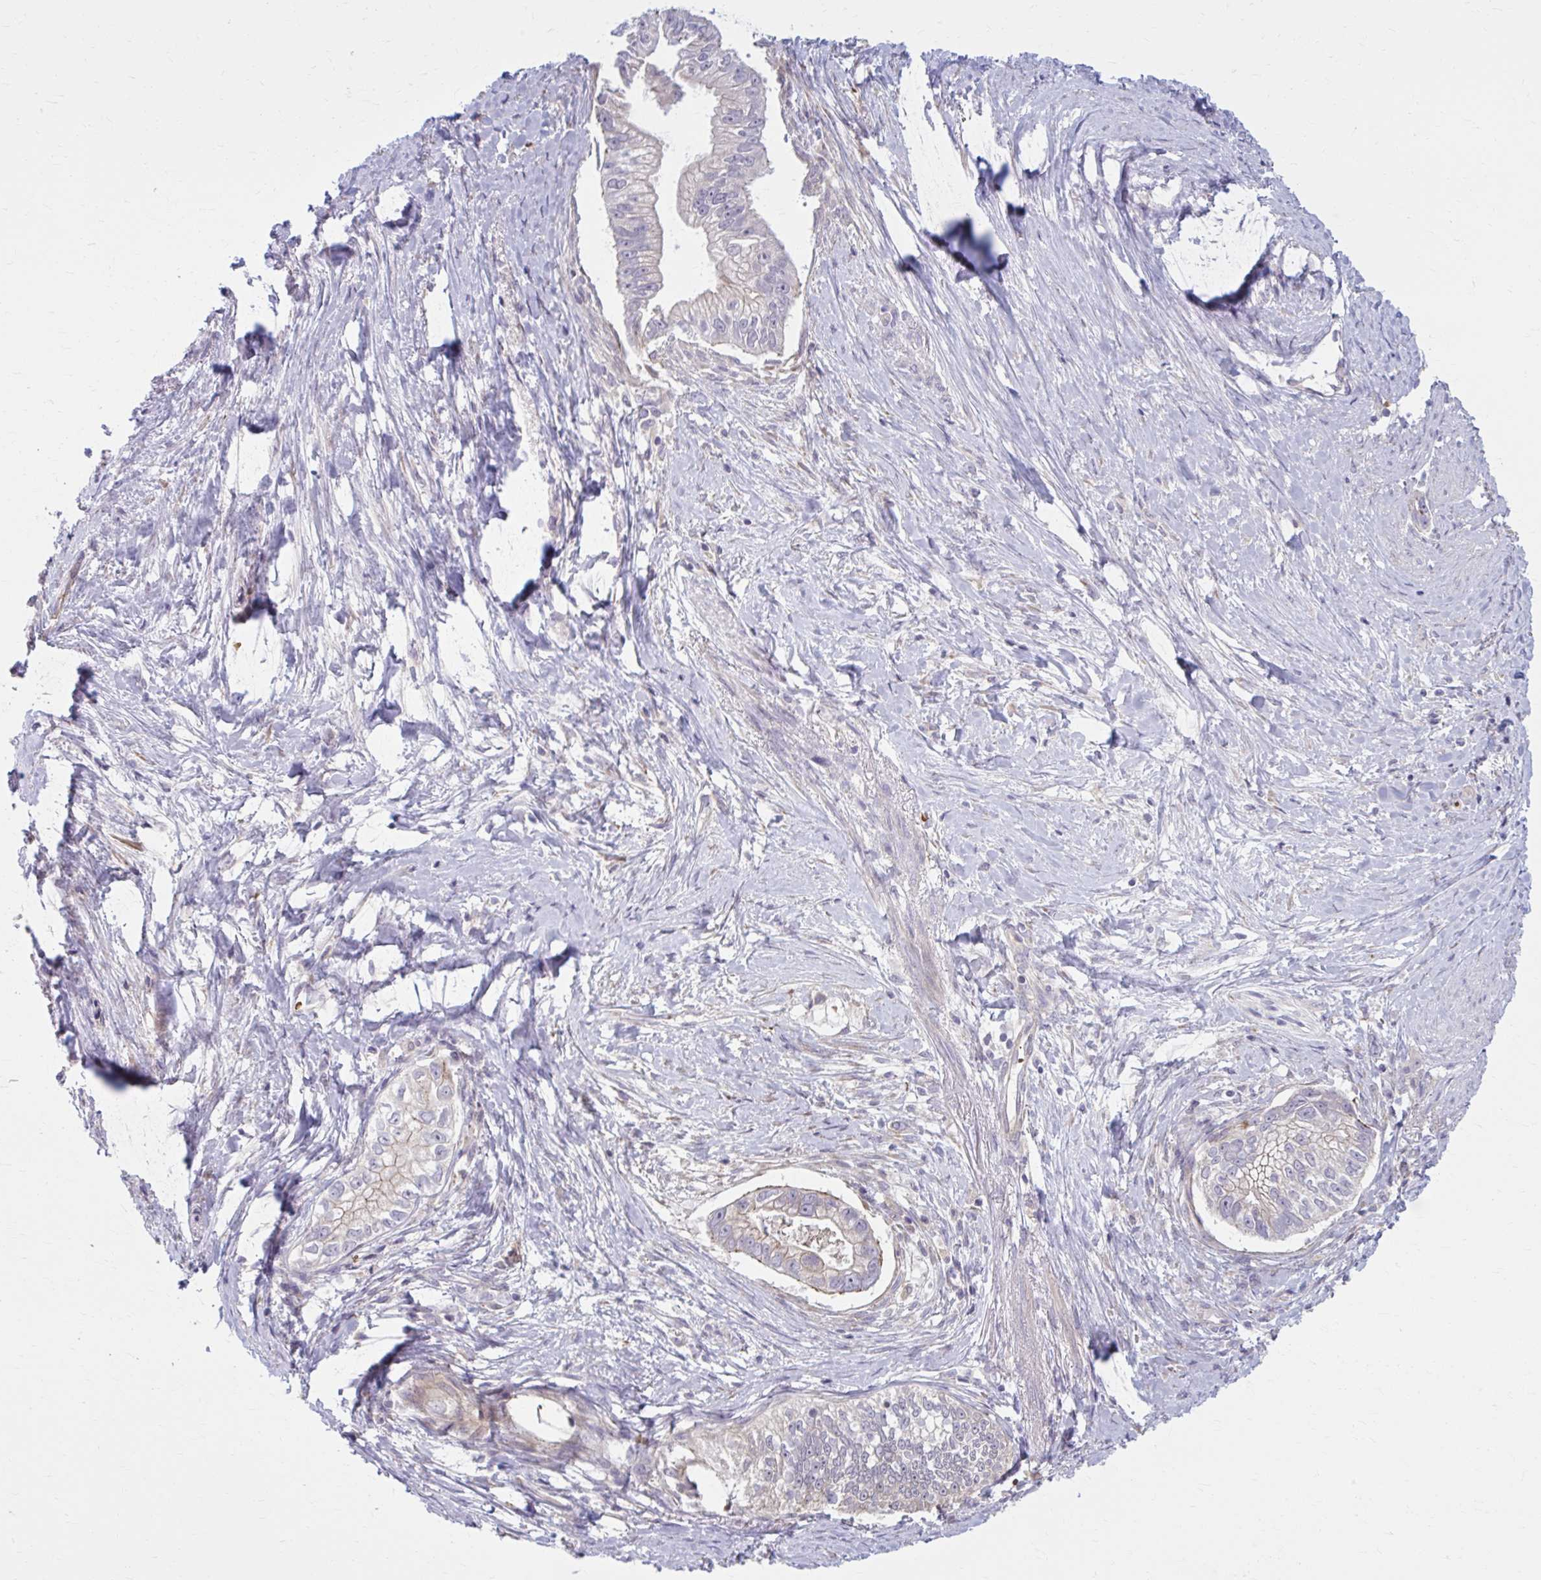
{"staining": {"intensity": "weak", "quantity": "25%-75%", "location": "cytoplasmic/membranous"}, "tissue": "pancreatic cancer", "cell_type": "Tumor cells", "image_type": "cancer", "snomed": [{"axis": "morphology", "description": "Adenocarcinoma, NOS"}, {"axis": "topography", "description": "Pancreas"}], "caption": "This image displays immunohistochemistry staining of adenocarcinoma (pancreatic), with low weak cytoplasmic/membranous positivity in approximately 25%-75% of tumor cells.", "gene": "SNF8", "patient": {"sex": "male", "age": 70}}